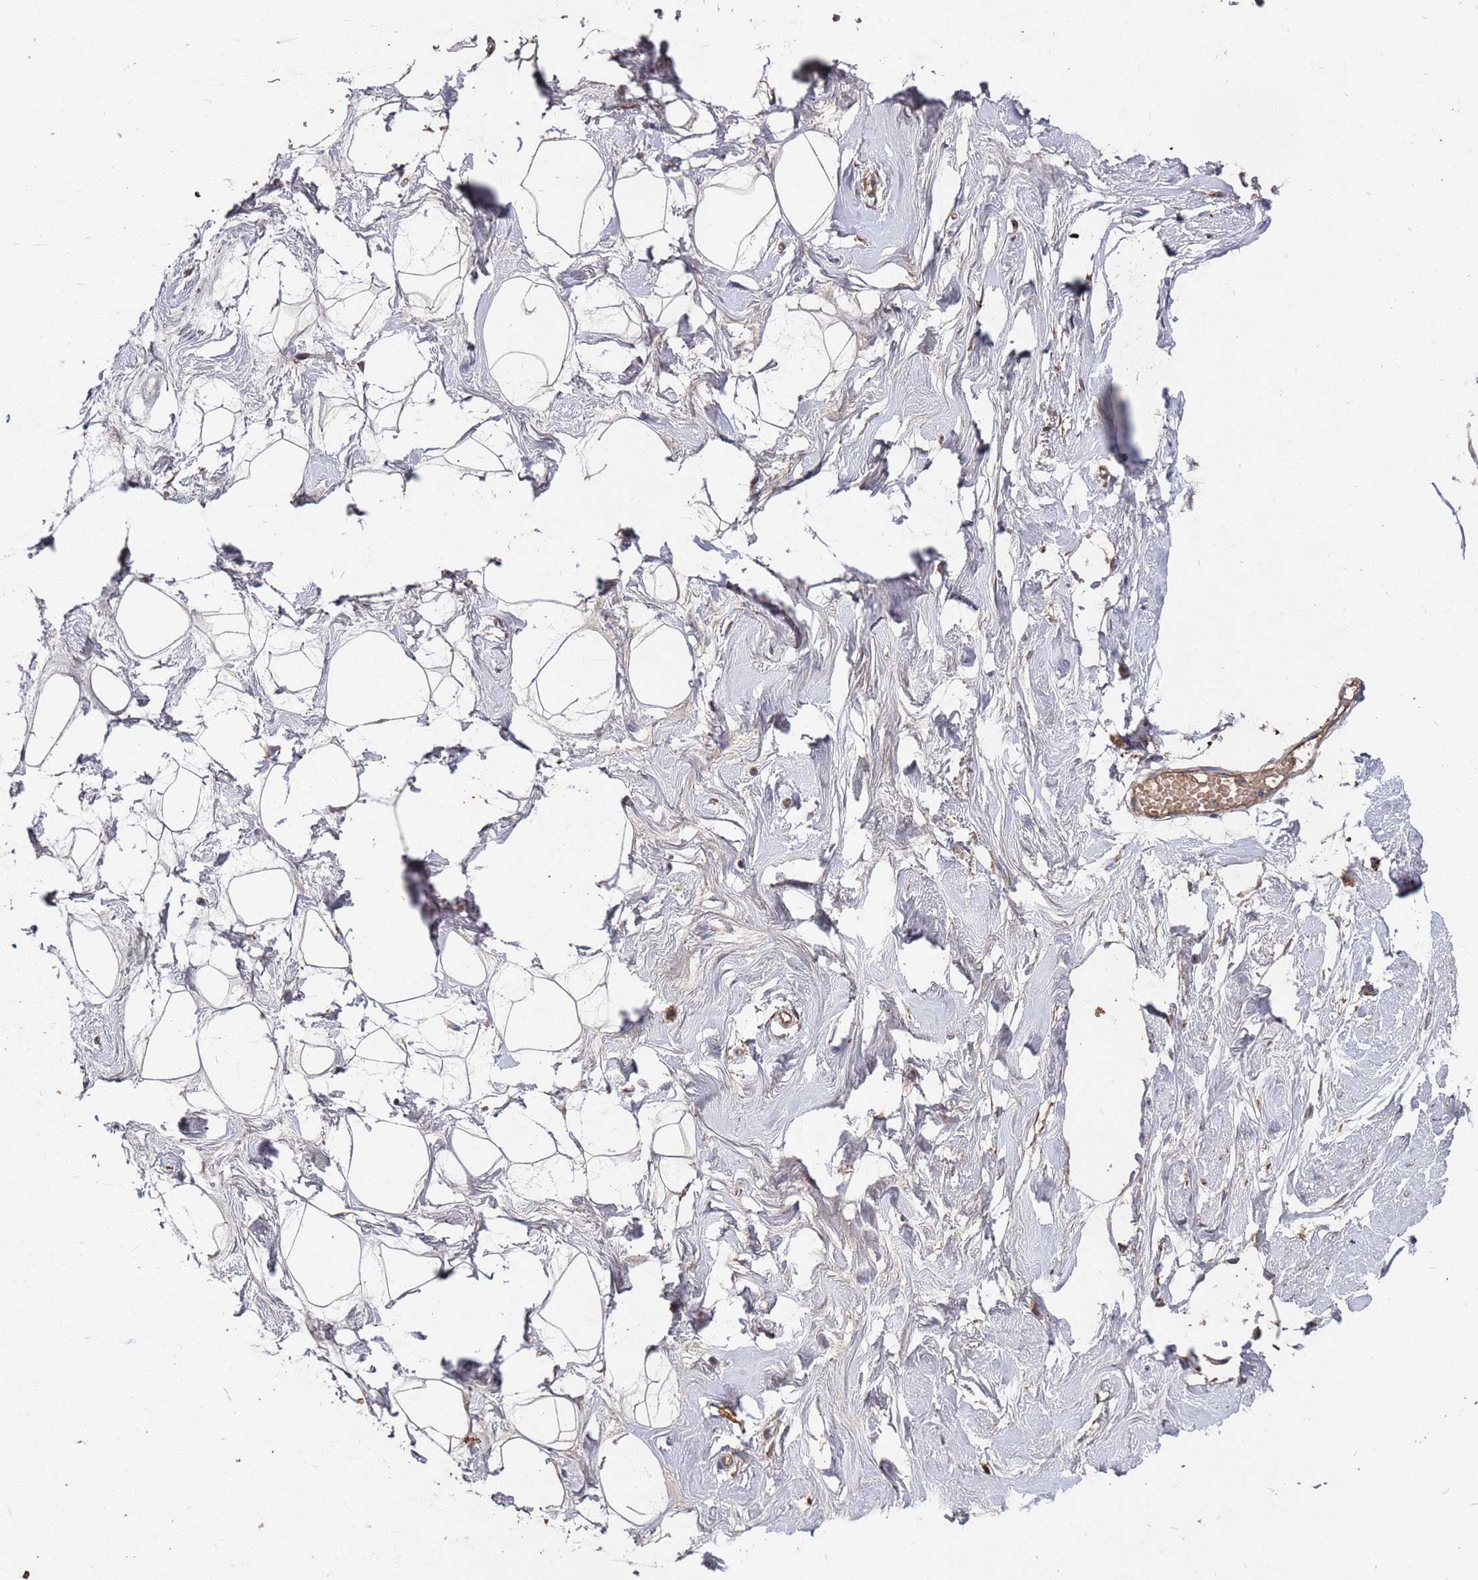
{"staining": {"intensity": "moderate", "quantity": "25%-75%", "location": "cytoplasmic/membranous"}, "tissue": "breast", "cell_type": "Adipocytes", "image_type": "normal", "snomed": [{"axis": "morphology", "description": "Normal tissue, NOS"}, {"axis": "morphology", "description": "Adenoma, NOS"}, {"axis": "topography", "description": "Breast"}], "caption": "Immunohistochemistry (IHC) histopathology image of benign breast stained for a protein (brown), which exhibits medium levels of moderate cytoplasmic/membranous staining in about 25%-75% of adipocytes.", "gene": "ATG5", "patient": {"sex": "female", "age": 23}}